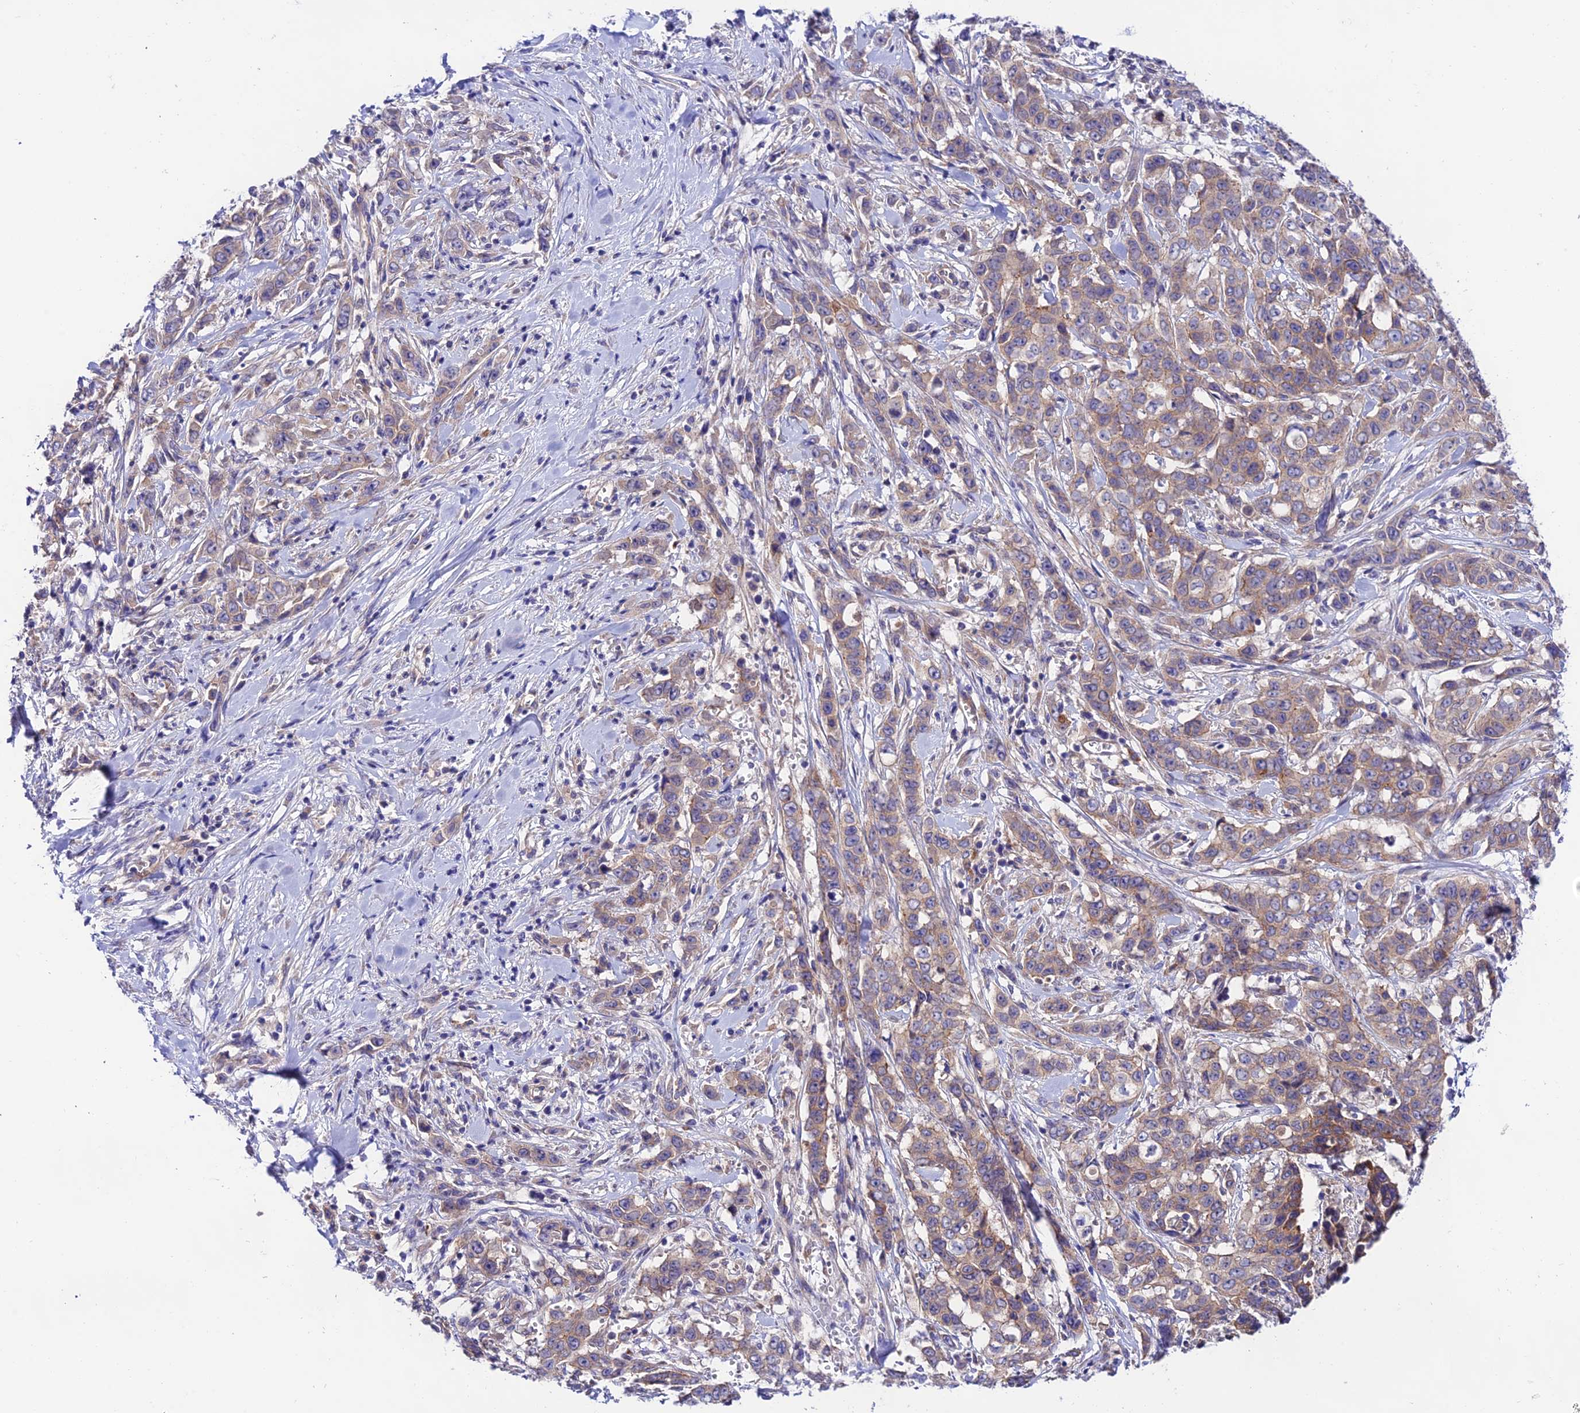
{"staining": {"intensity": "moderate", "quantity": ">75%", "location": "cytoplasmic/membranous"}, "tissue": "stomach cancer", "cell_type": "Tumor cells", "image_type": "cancer", "snomed": [{"axis": "morphology", "description": "Adenocarcinoma, NOS"}, {"axis": "topography", "description": "Stomach, upper"}], "caption": "Human adenocarcinoma (stomach) stained with a protein marker demonstrates moderate staining in tumor cells.", "gene": "LACTB2", "patient": {"sex": "male", "age": 62}}